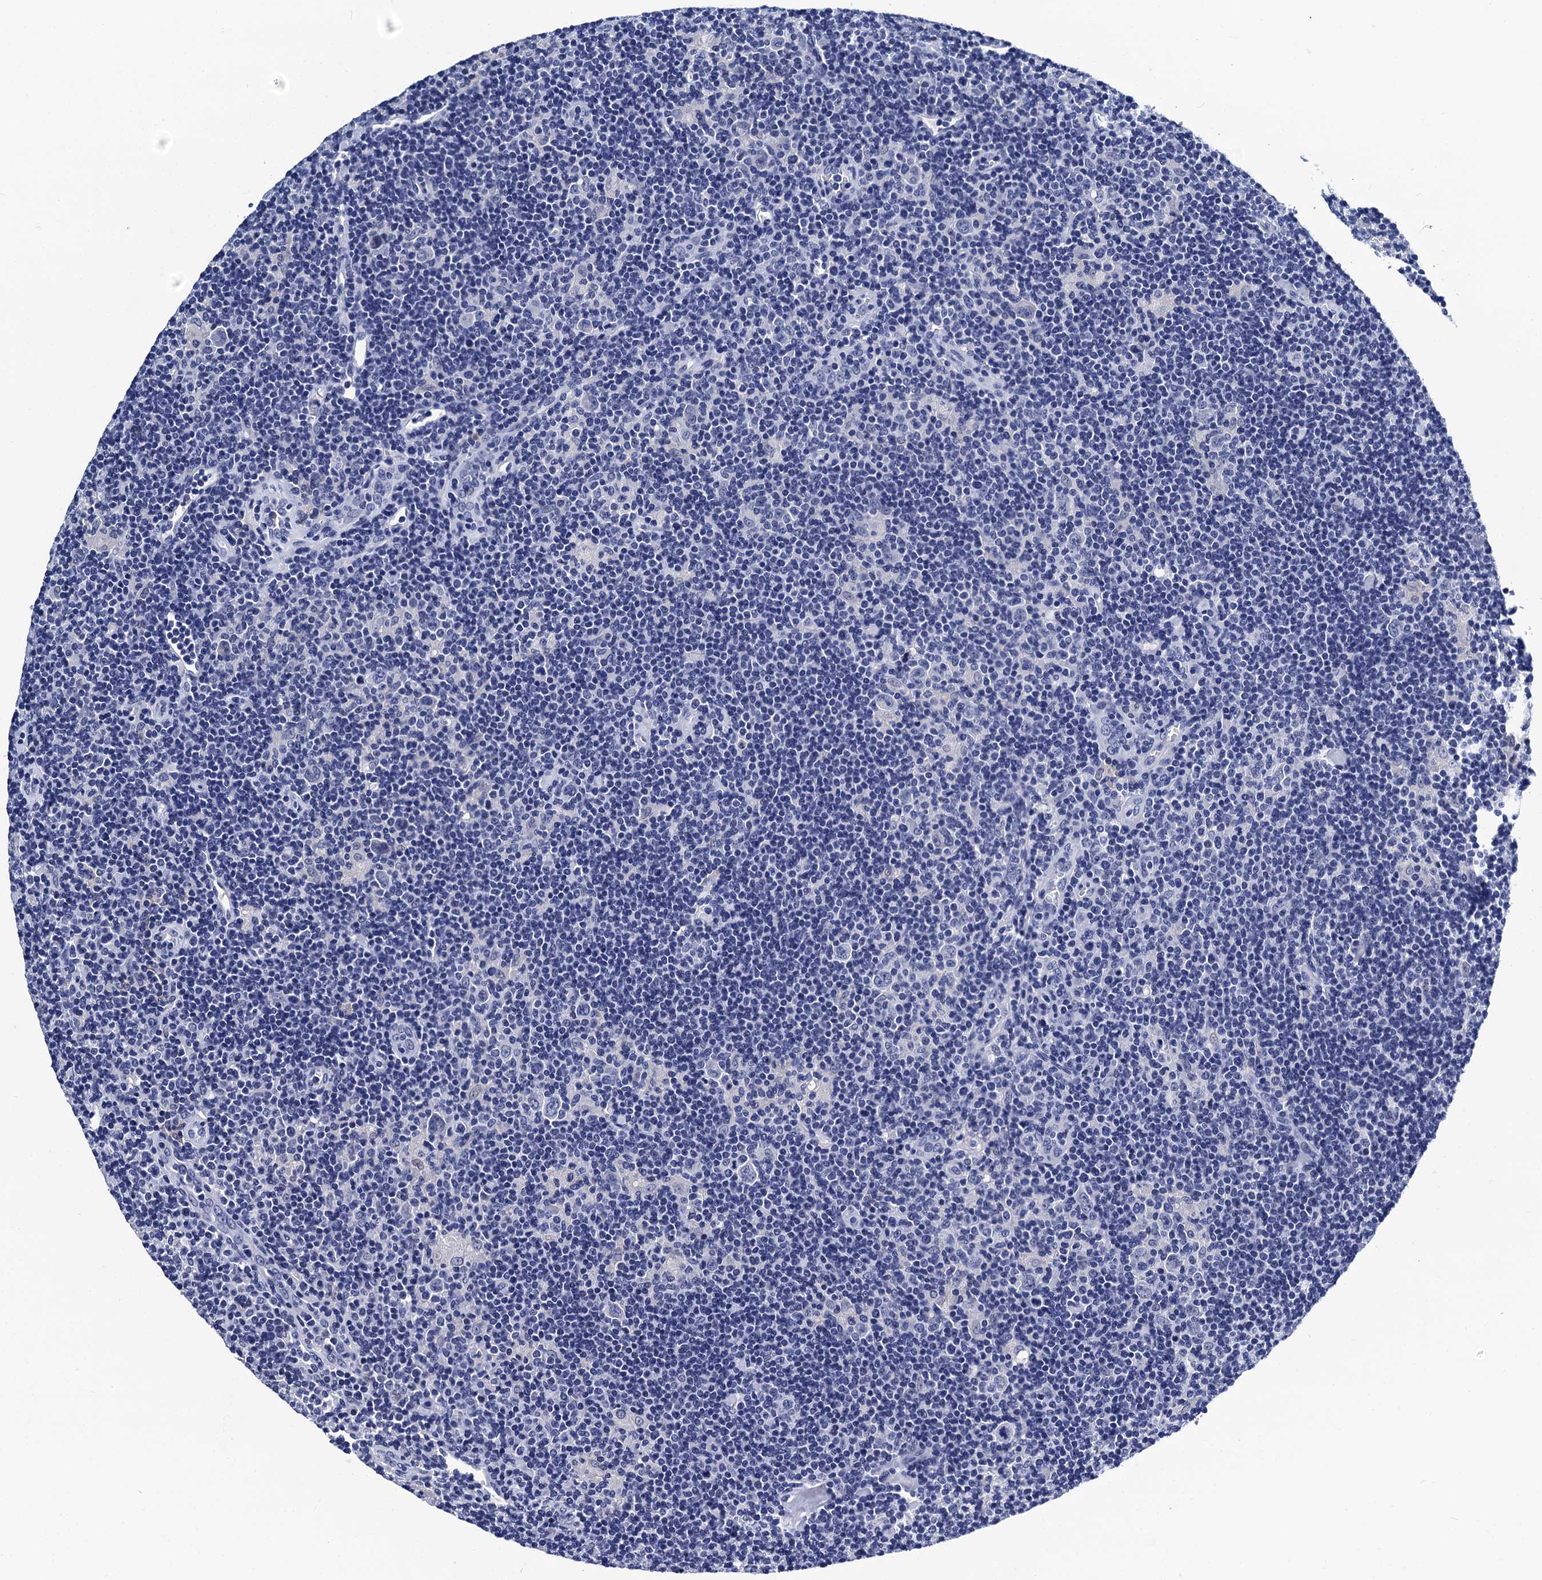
{"staining": {"intensity": "negative", "quantity": "none", "location": "none"}, "tissue": "lymphoma", "cell_type": "Tumor cells", "image_type": "cancer", "snomed": [{"axis": "morphology", "description": "Hodgkin's disease, NOS"}, {"axis": "topography", "description": "Lymph node"}], "caption": "This is an IHC histopathology image of Hodgkin's disease. There is no expression in tumor cells.", "gene": "LRRC30", "patient": {"sex": "female", "age": 57}}